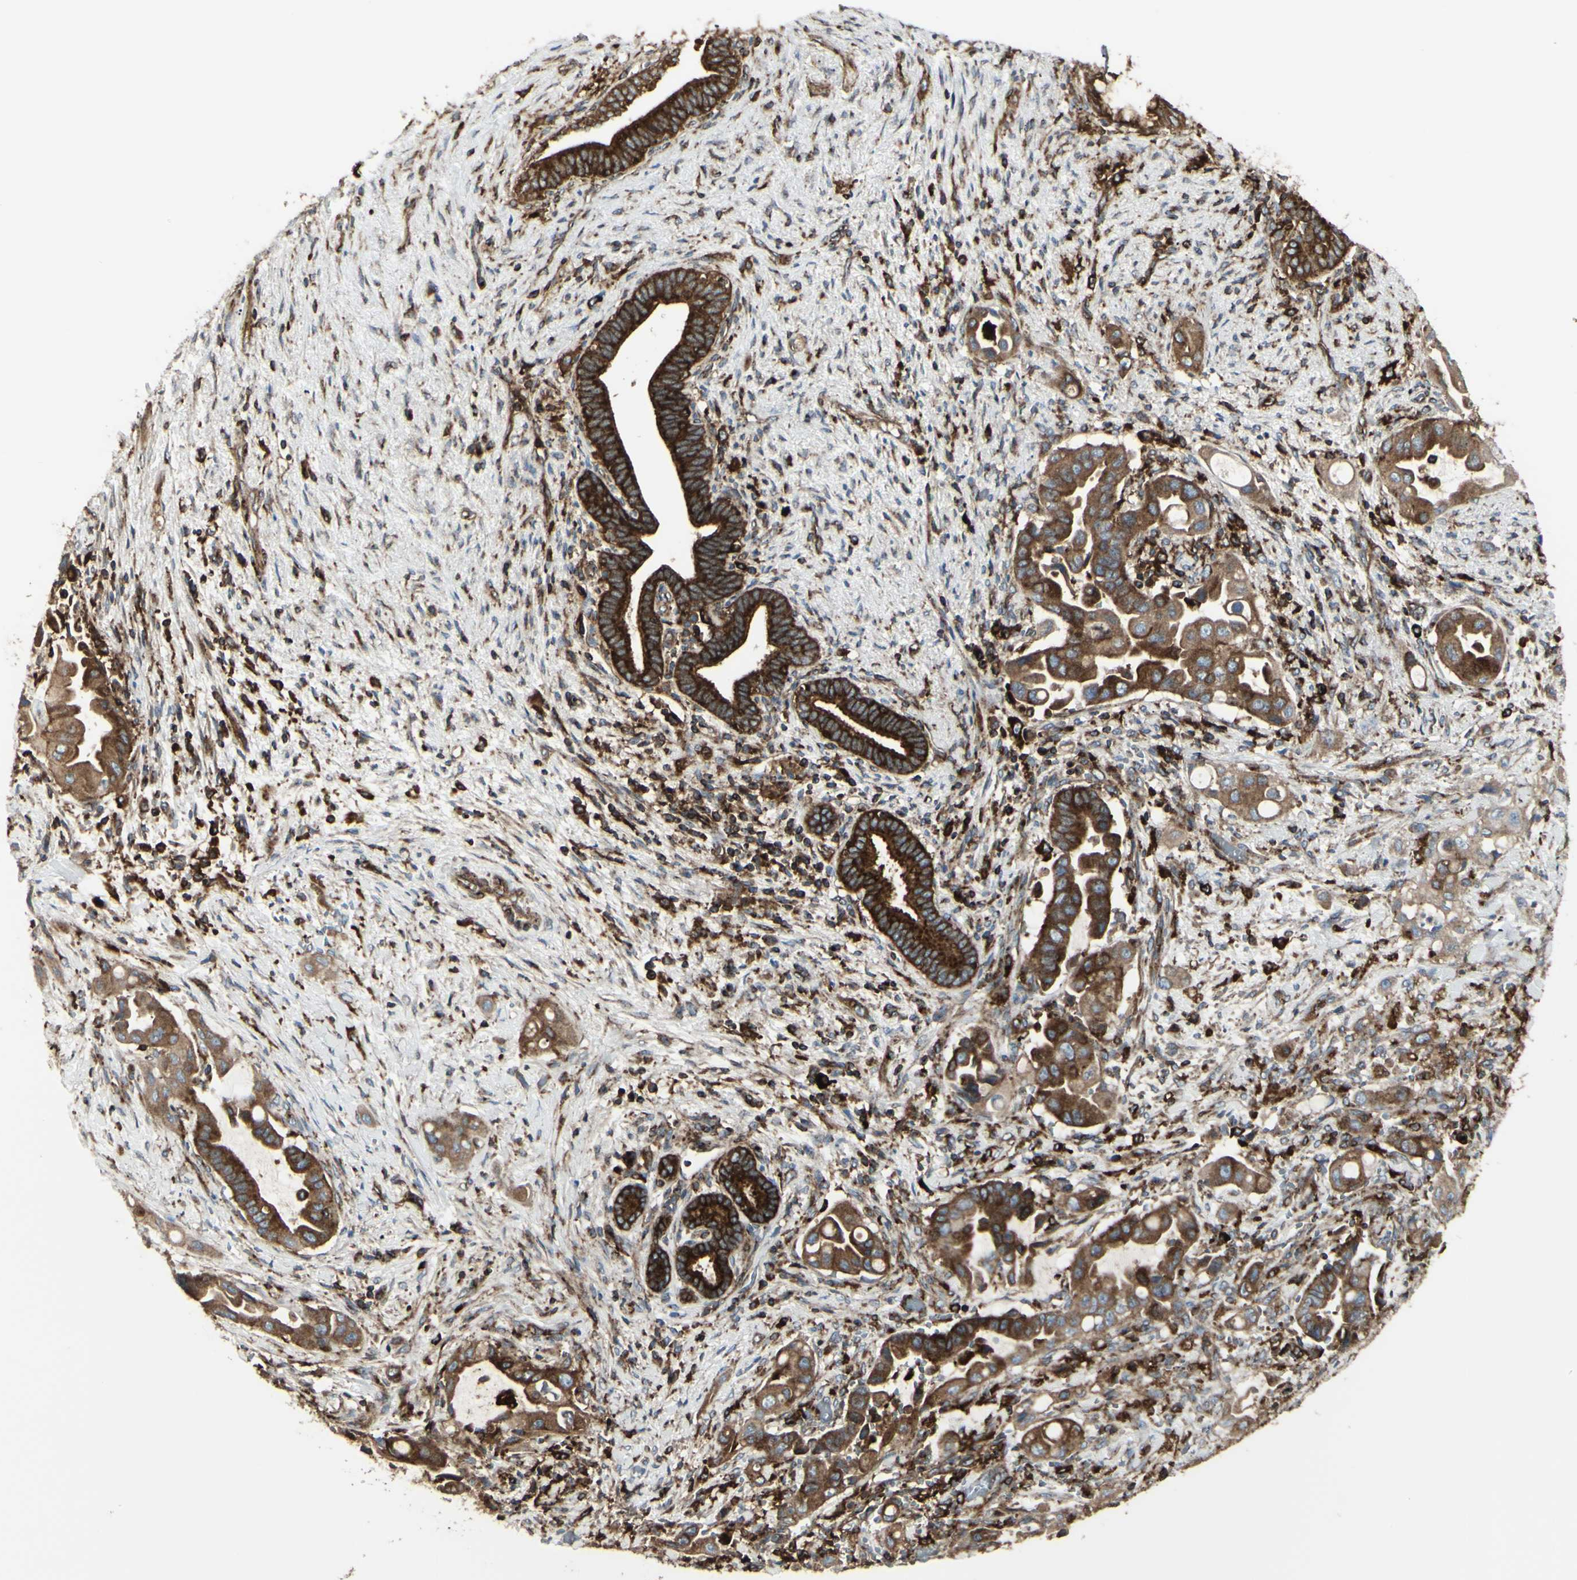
{"staining": {"intensity": "strong", "quantity": ">75%", "location": "cytoplasmic/membranous"}, "tissue": "liver cancer", "cell_type": "Tumor cells", "image_type": "cancer", "snomed": [{"axis": "morphology", "description": "Cholangiocarcinoma"}, {"axis": "topography", "description": "Liver"}], "caption": "This is an image of IHC staining of cholangiocarcinoma (liver), which shows strong staining in the cytoplasmic/membranous of tumor cells.", "gene": "NAPA", "patient": {"sex": "female", "age": 61}}